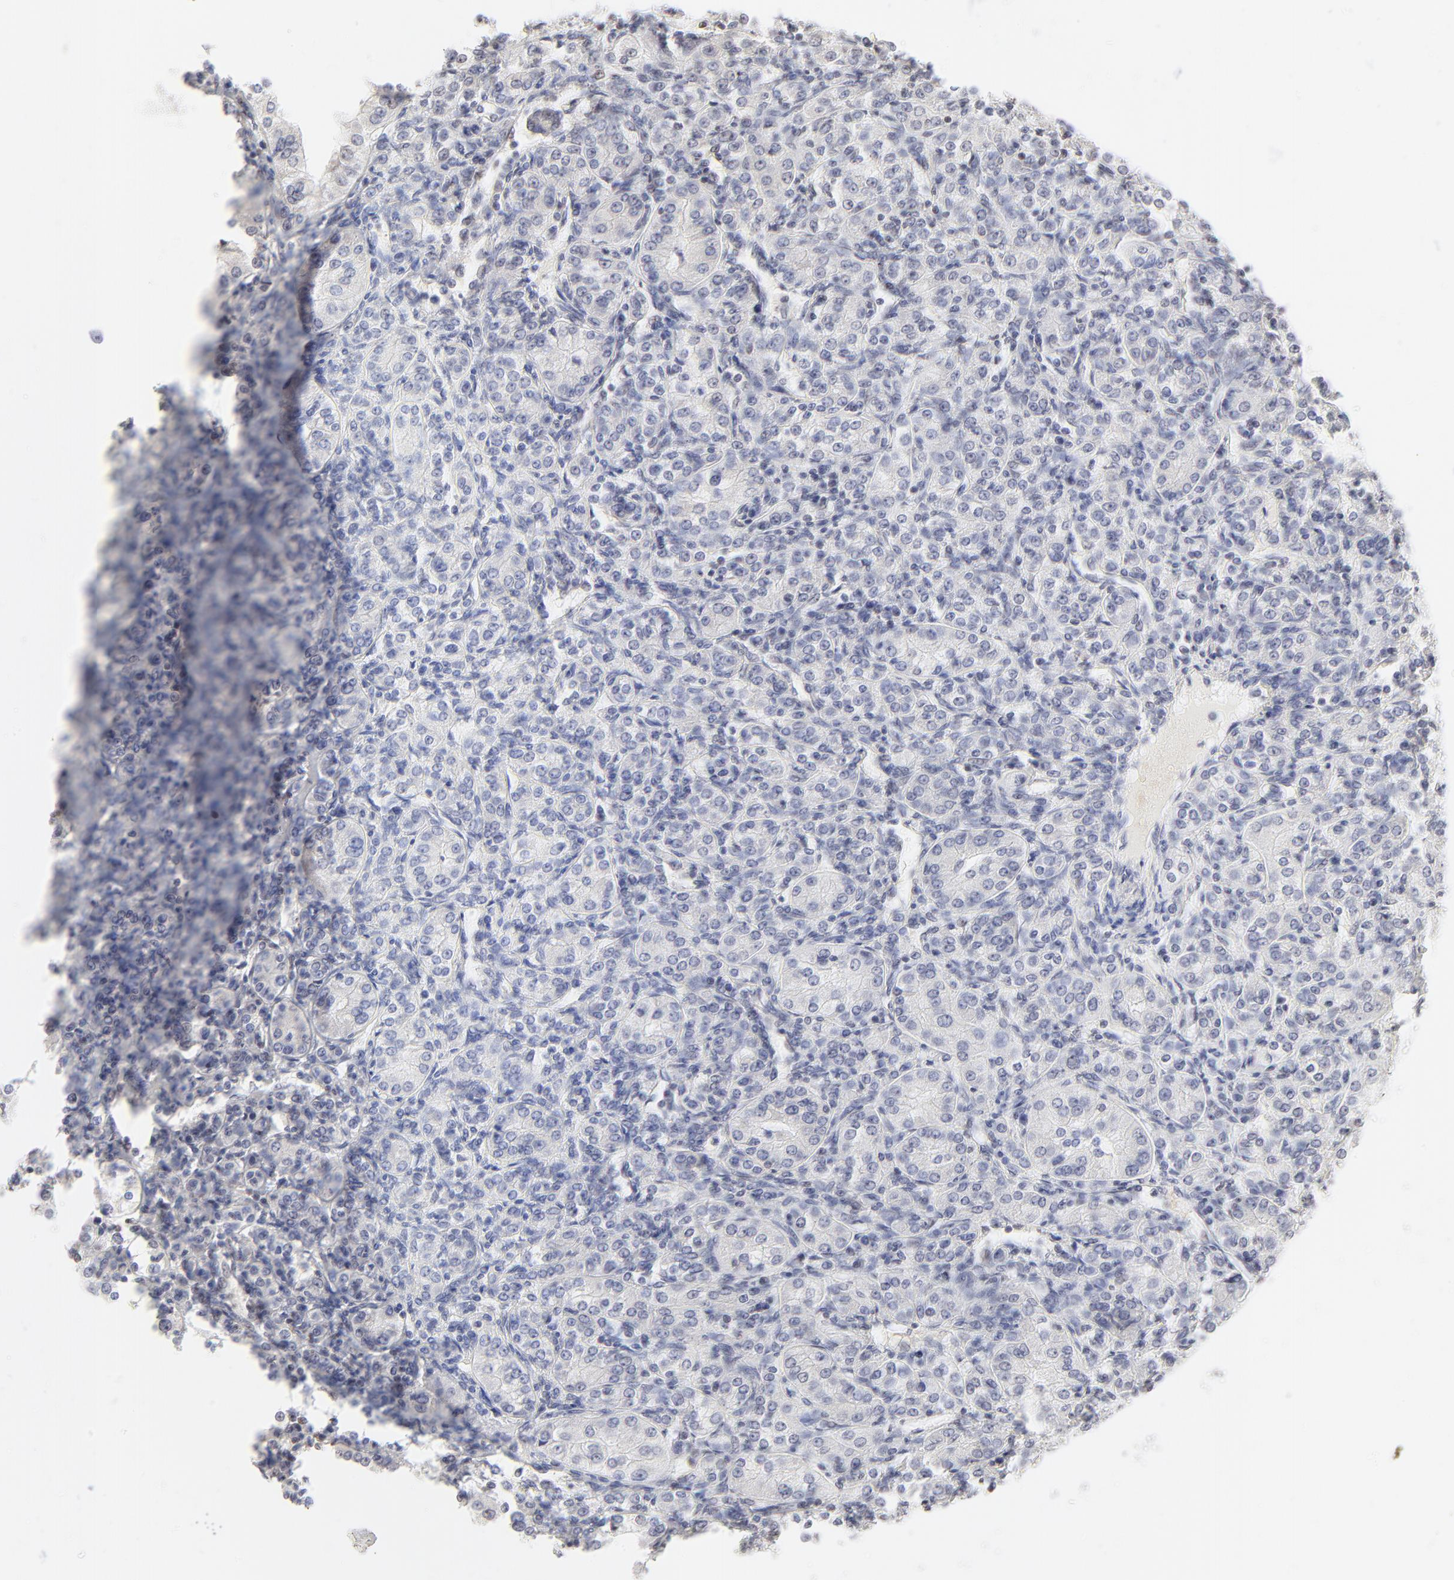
{"staining": {"intensity": "negative", "quantity": "none", "location": "none"}, "tissue": "renal cancer", "cell_type": "Tumor cells", "image_type": "cancer", "snomed": [{"axis": "morphology", "description": "Adenocarcinoma, NOS"}, {"axis": "topography", "description": "Kidney"}], "caption": "A micrograph of renal cancer (adenocarcinoma) stained for a protein shows no brown staining in tumor cells.", "gene": "NFIL3", "patient": {"sex": "male", "age": 77}}